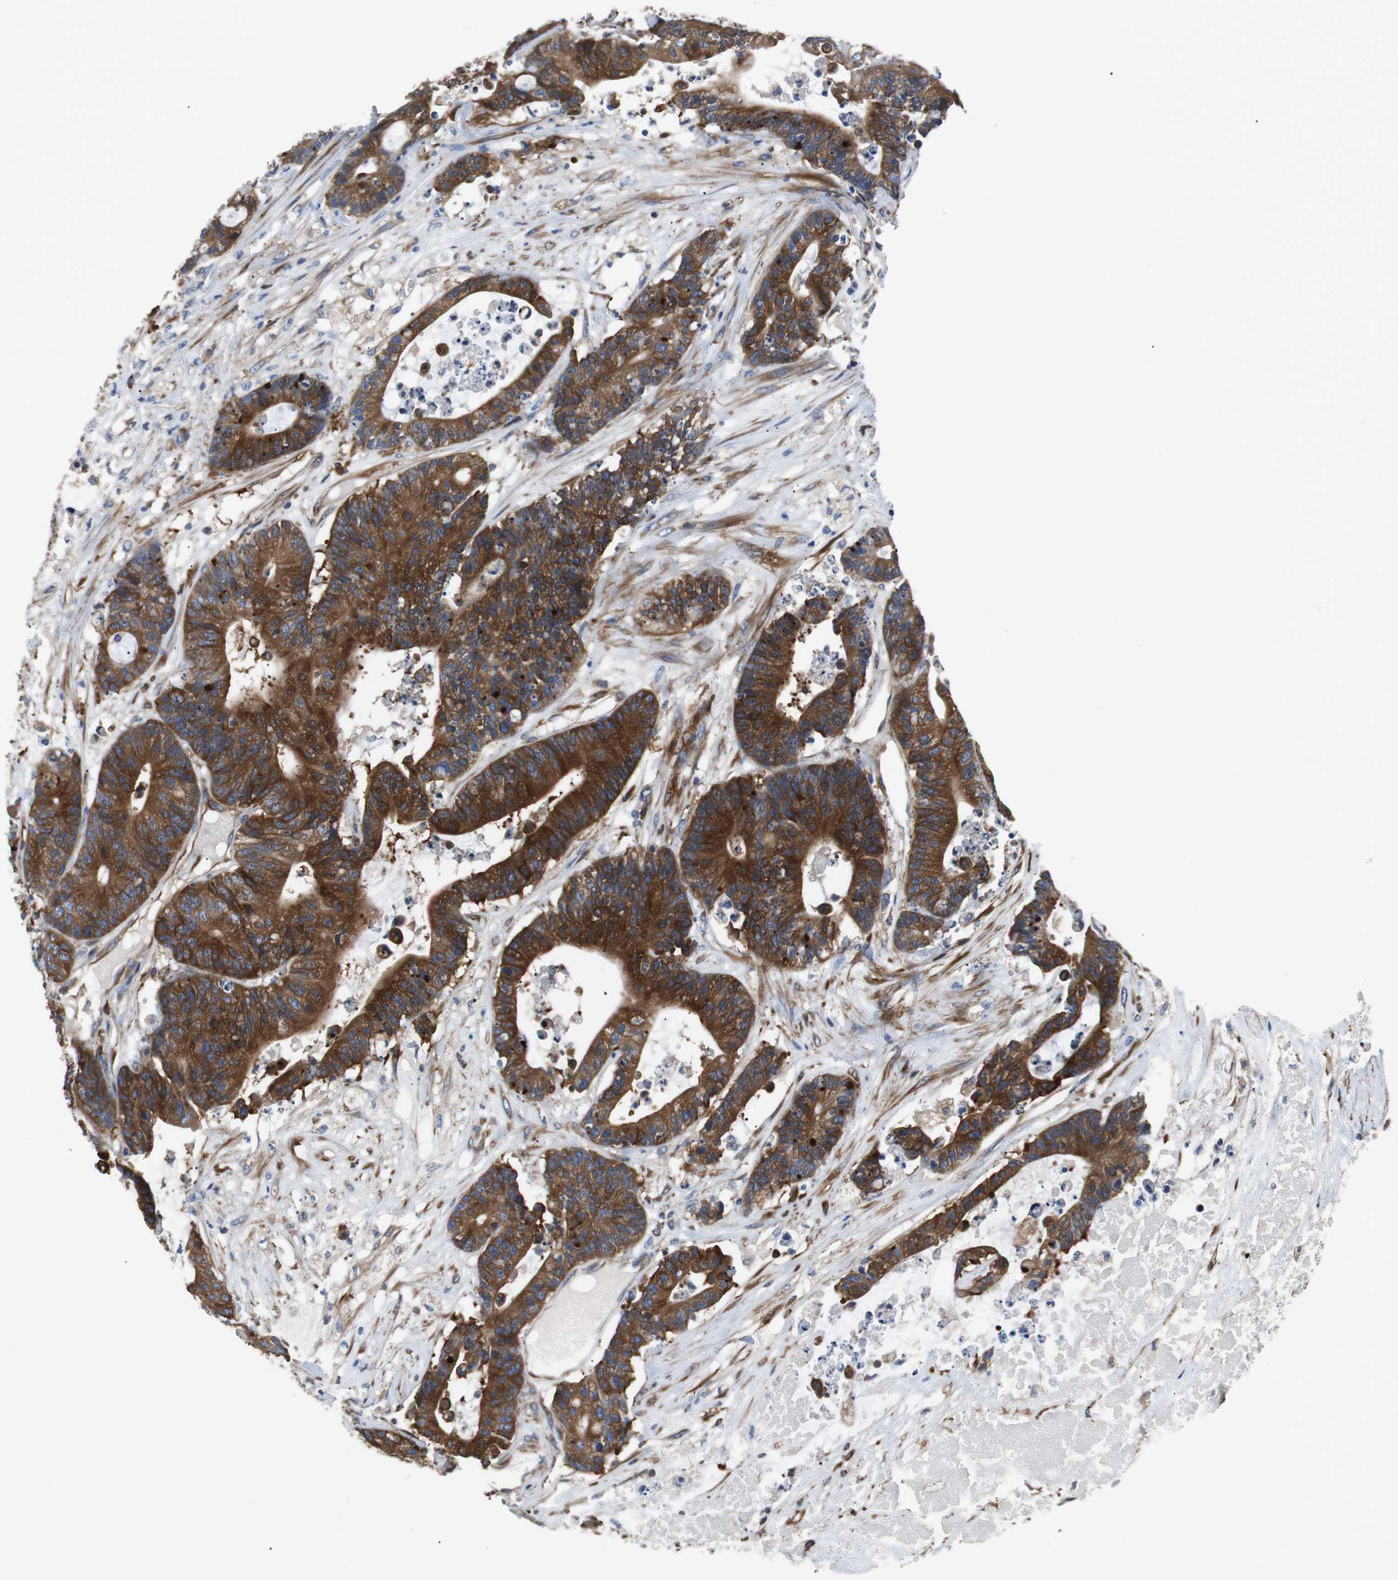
{"staining": {"intensity": "moderate", "quantity": "25%-75%", "location": "cytoplasmic/membranous"}, "tissue": "colorectal cancer", "cell_type": "Tumor cells", "image_type": "cancer", "snomed": [{"axis": "morphology", "description": "Adenocarcinoma, NOS"}, {"axis": "topography", "description": "Colon"}], "caption": "Immunohistochemical staining of human colorectal cancer (adenocarcinoma) displays medium levels of moderate cytoplasmic/membranous protein positivity in about 25%-75% of tumor cells.", "gene": "GYS1", "patient": {"sex": "female", "age": 84}}